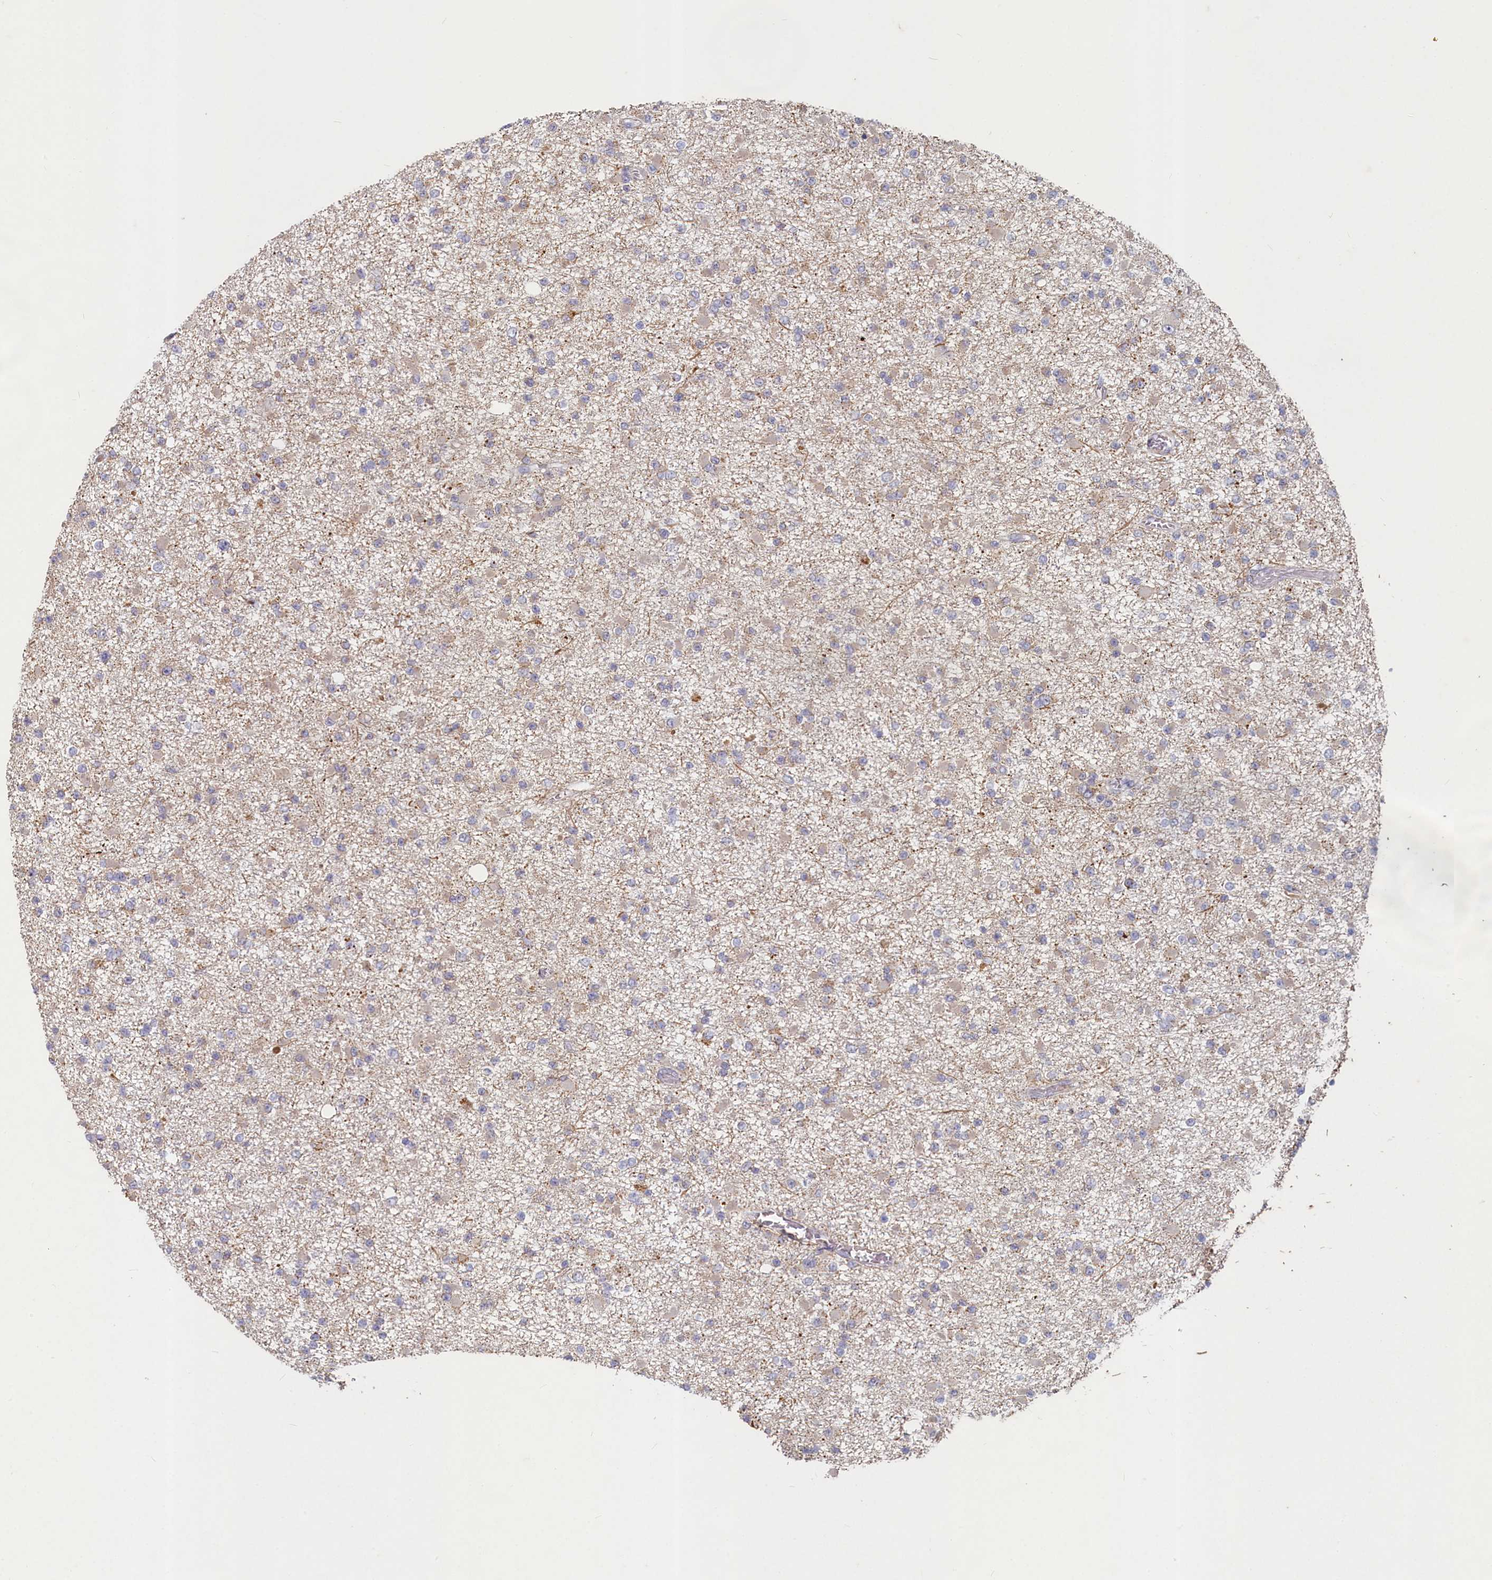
{"staining": {"intensity": "weak", "quantity": "25%-75%", "location": "cytoplasmic/membranous"}, "tissue": "glioma", "cell_type": "Tumor cells", "image_type": "cancer", "snomed": [{"axis": "morphology", "description": "Glioma, malignant, Low grade"}, {"axis": "topography", "description": "Brain"}], "caption": "Approximately 25%-75% of tumor cells in human glioma reveal weak cytoplasmic/membranous protein staining as visualized by brown immunohistochemical staining.", "gene": "HERC3", "patient": {"sex": "female", "age": 22}}